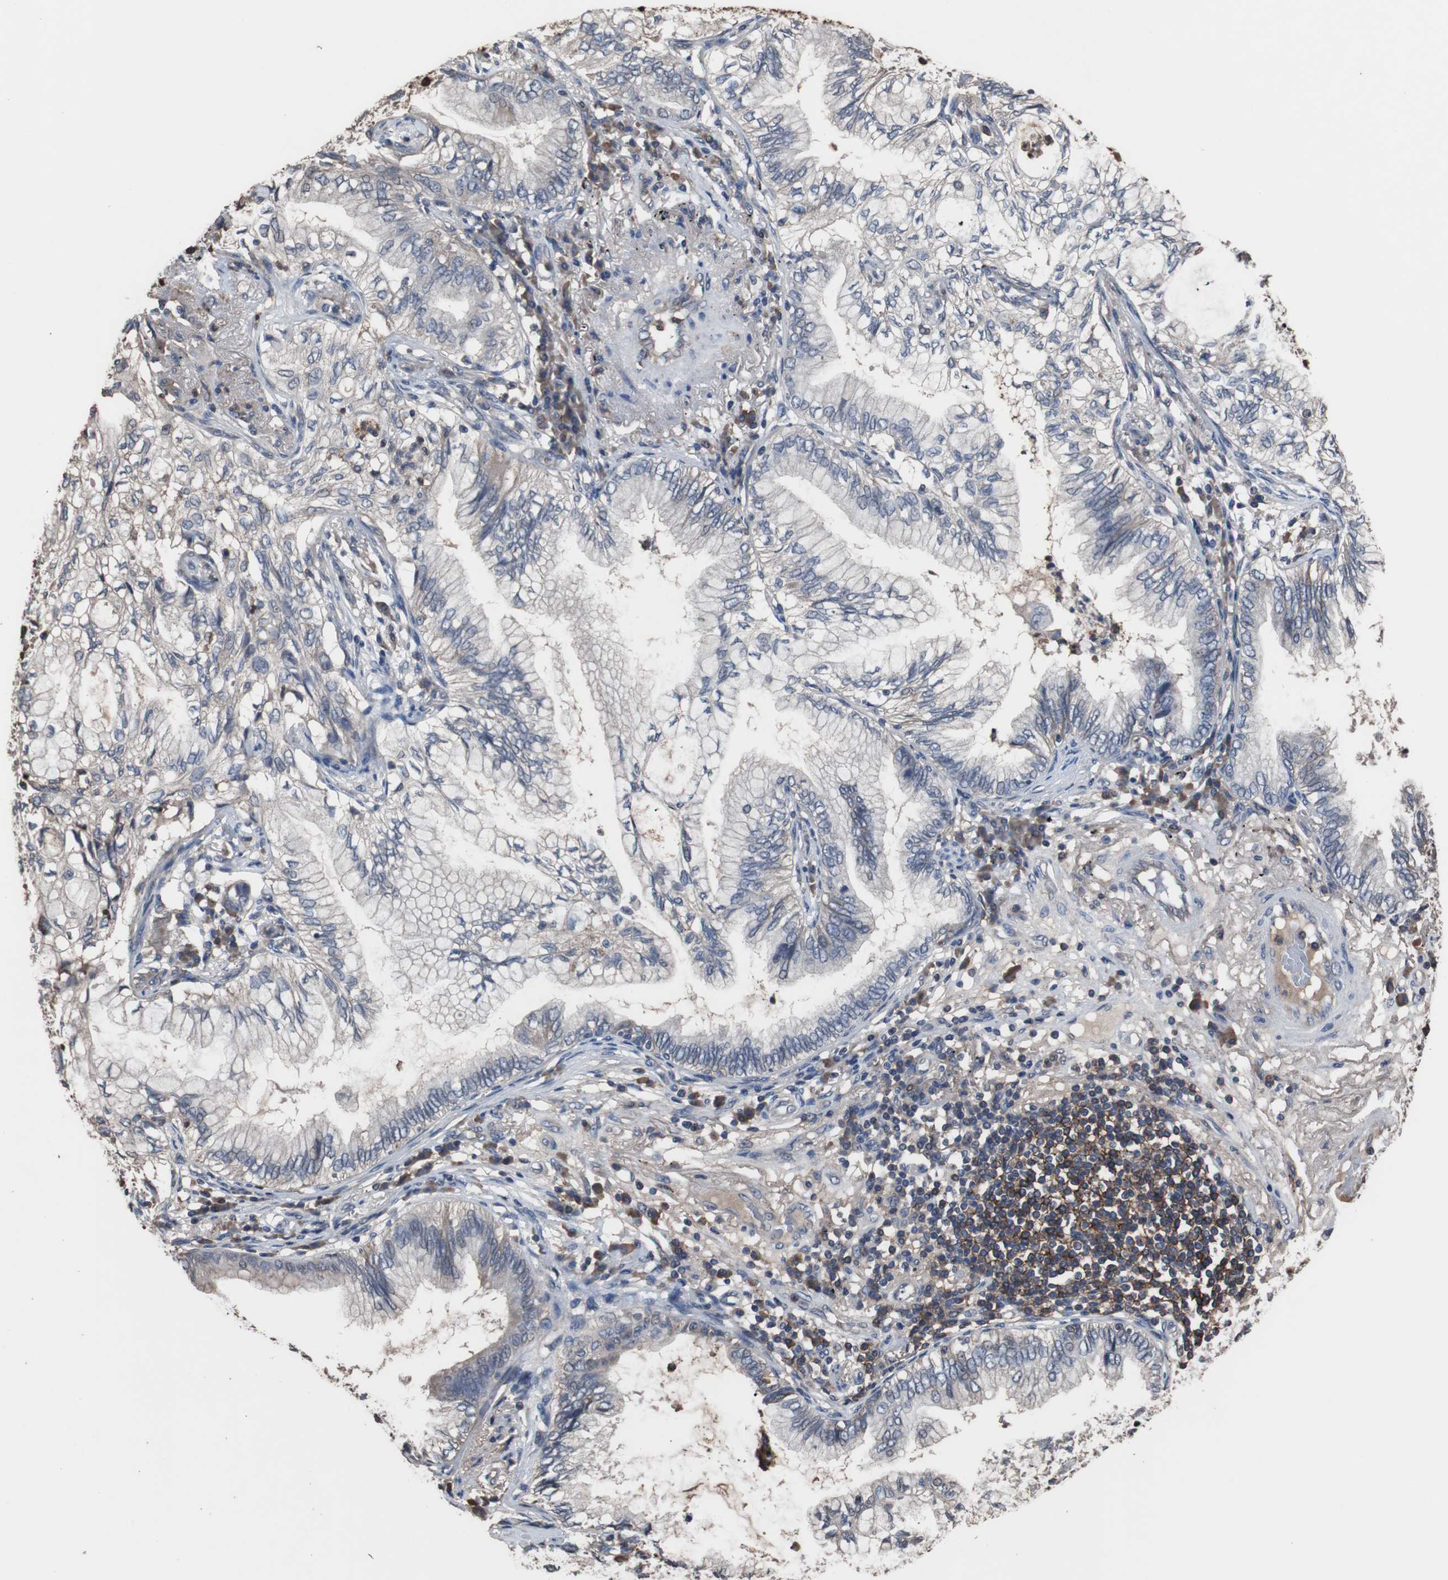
{"staining": {"intensity": "weak", "quantity": "<25%", "location": "cytoplasmic/membranous"}, "tissue": "lung cancer", "cell_type": "Tumor cells", "image_type": "cancer", "snomed": [{"axis": "morphology", "description": "Adenocarcinoma, NOS"}, {"axis": "topography", "description": "Lung"}], "caption": "The image exhibits no significant staining in tumor cells of lung cancer.", "gene": "SCIMP", "patient": {"sex": "female", "age": 70}}